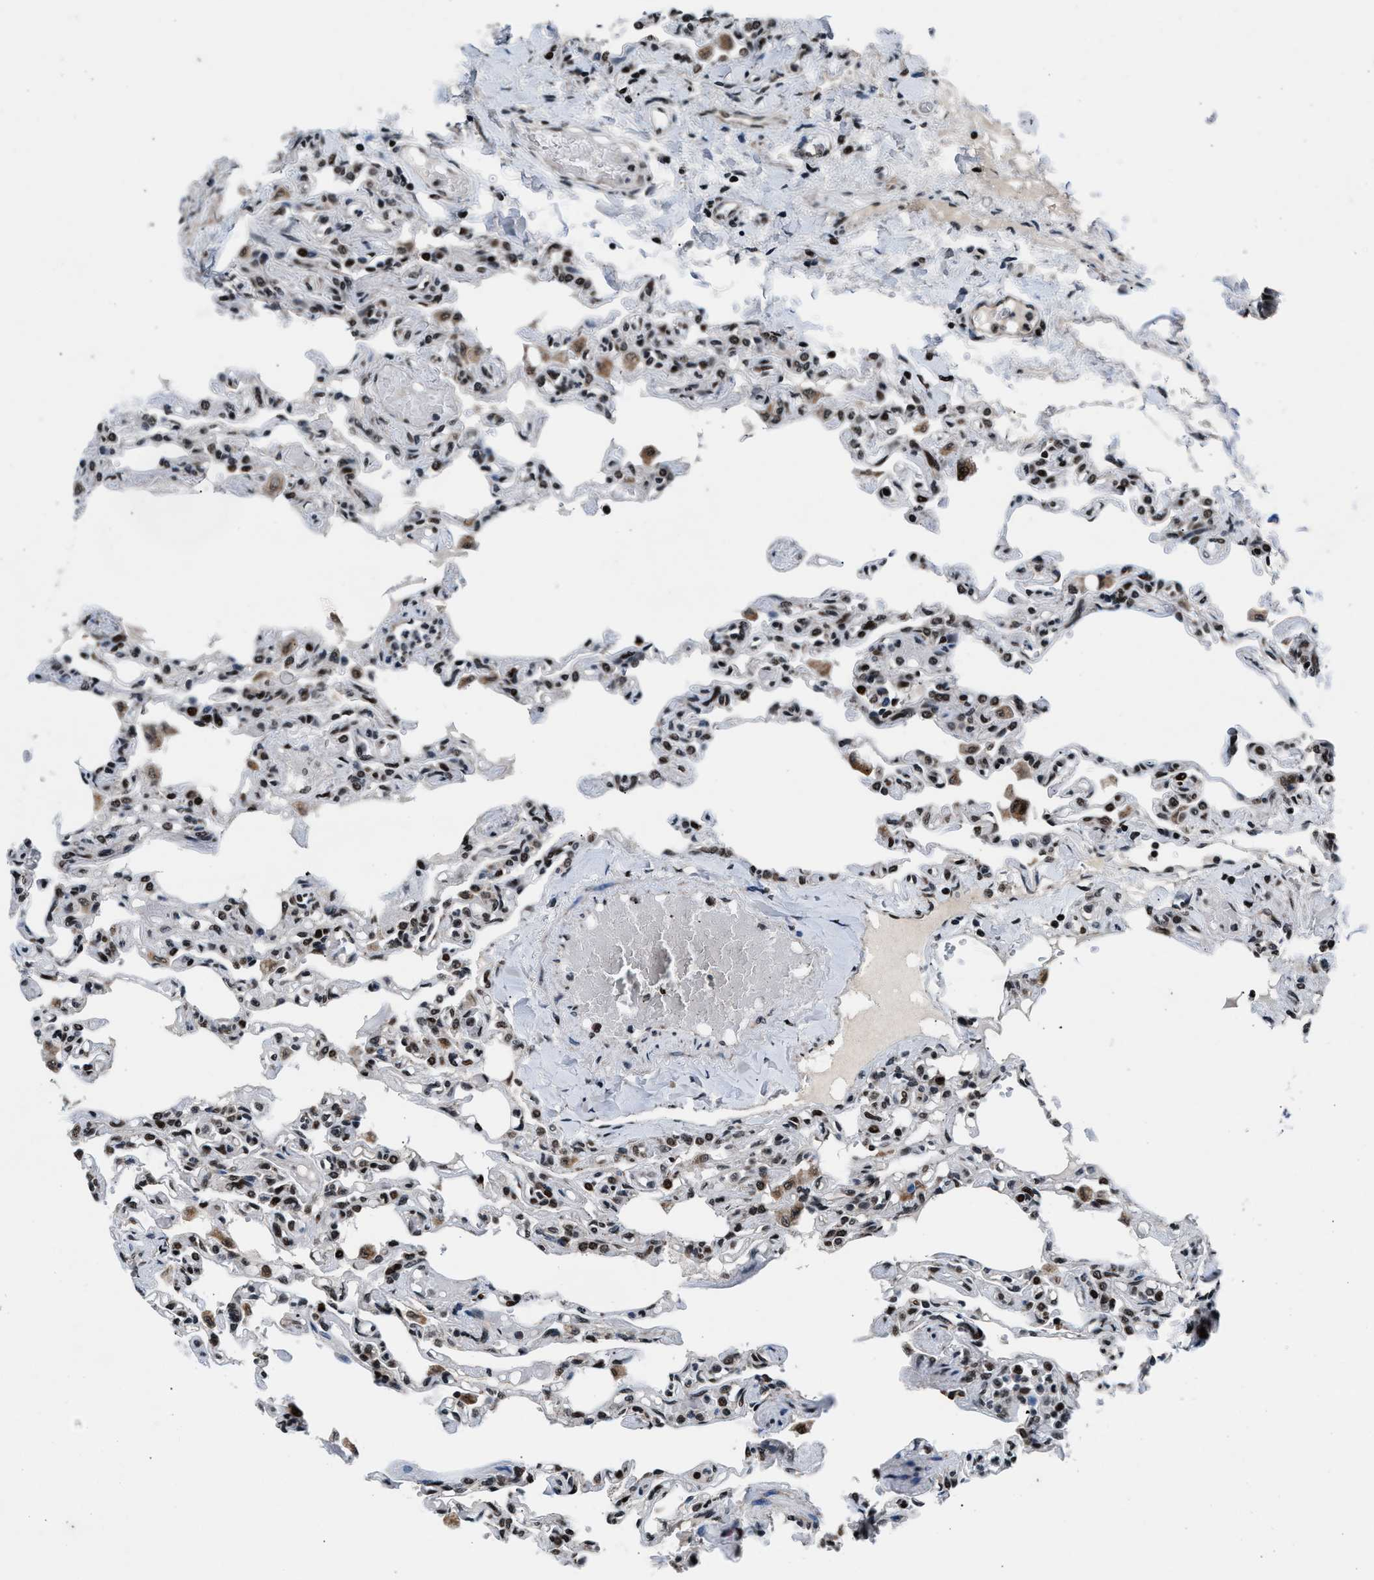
{"staining": {"intensity": "strong", "quantity": ">75%", "location": "nuclear"}, "tissue": "lung", "cell_type": "Alveolar cells", "image_type": "normal", "snomed": [{"axis": "morphology", "description": "Normal tissue, NOS"}, {"axis": "topography", "description": "Lung"}], "caption": "DAB (3,3'-diaminobenzidine) immunohistochemical staining of benign lung exhibits strong nuclear protein expression in approximately >75% of alveolar cells.", "gene": "PRRC2B", "patient": {"sex": "male", "age": 21}}